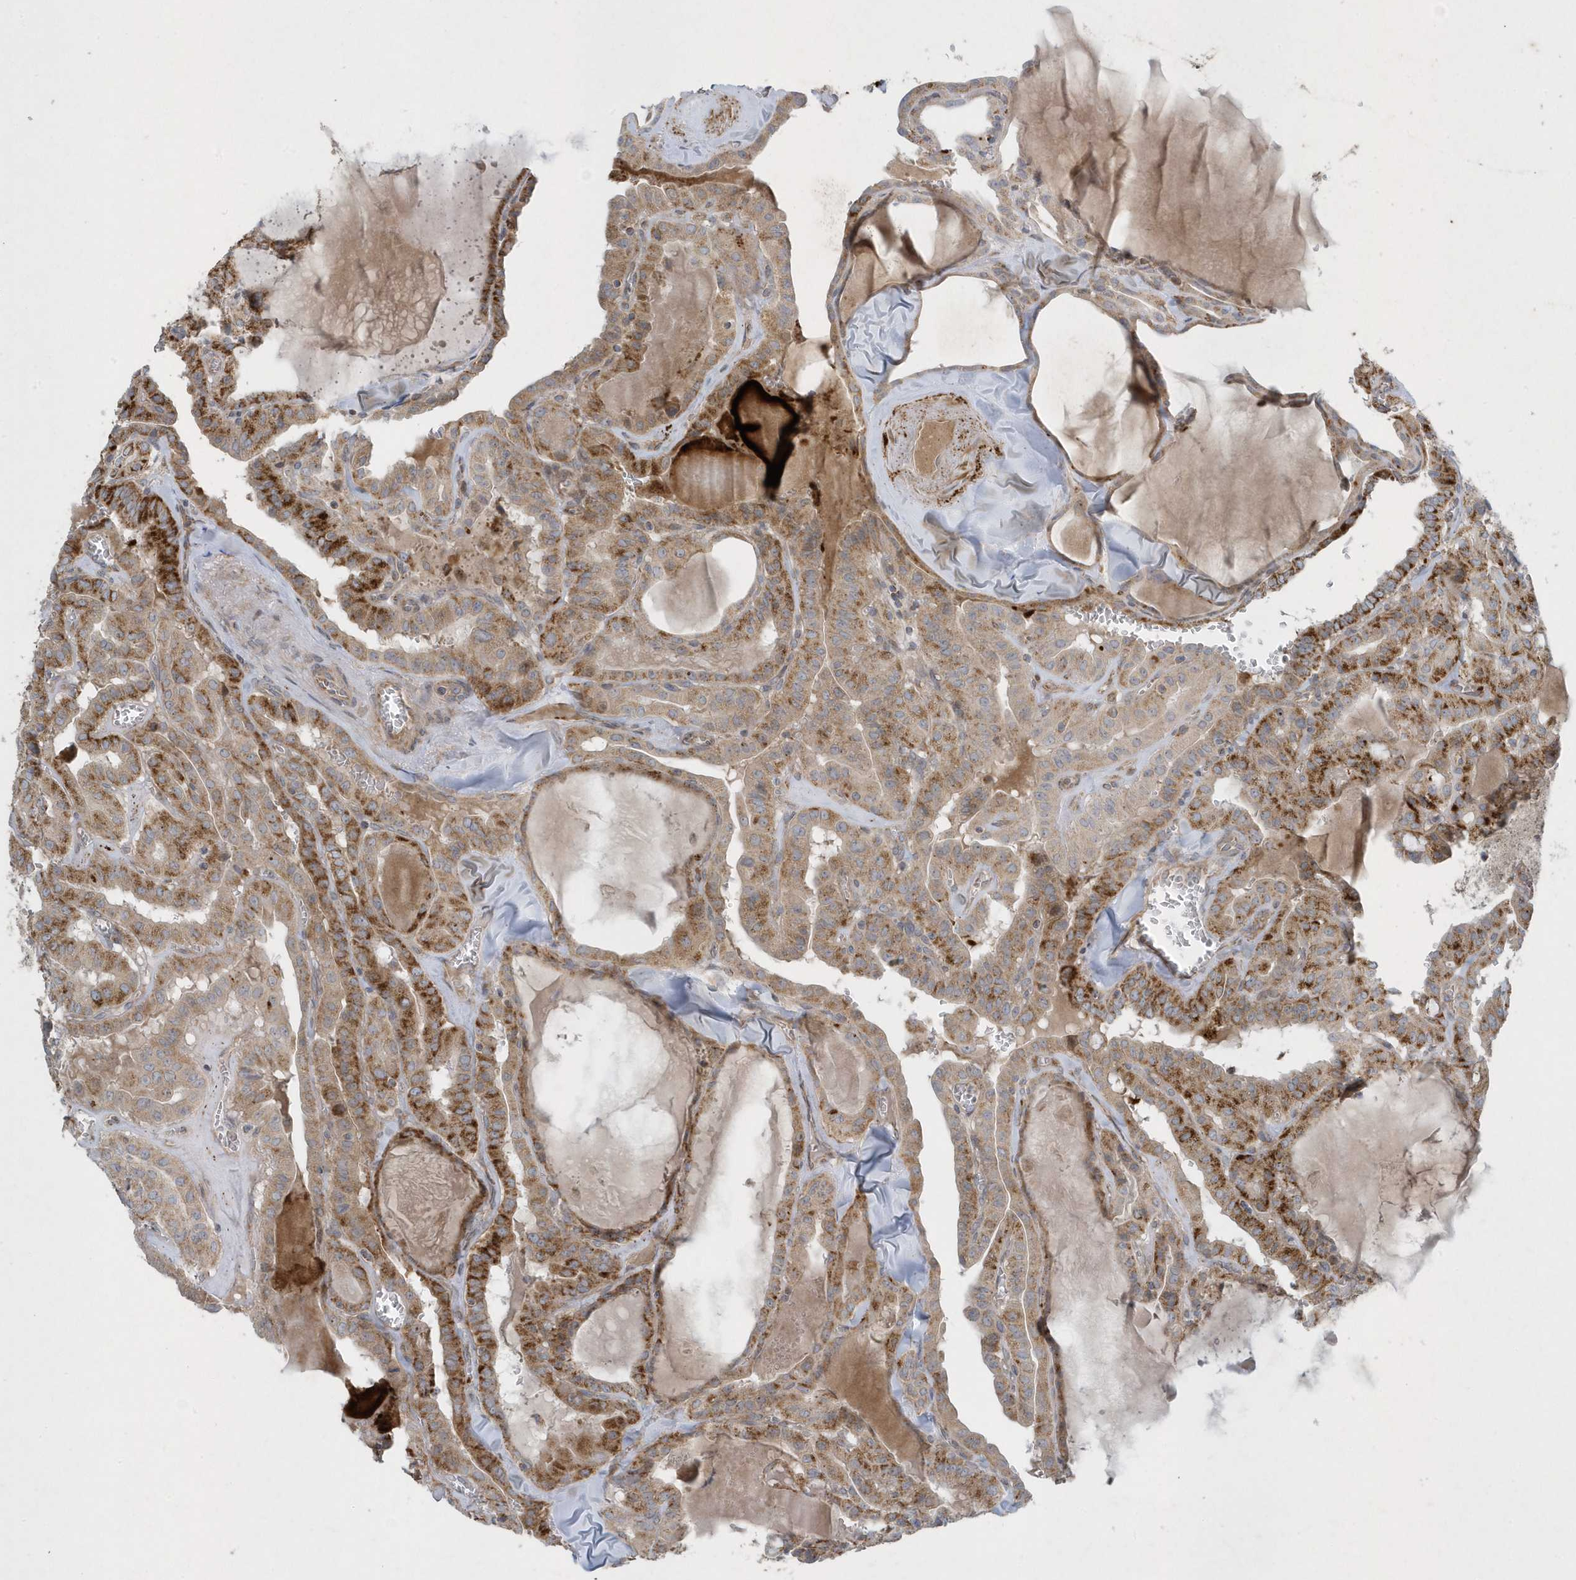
{"staining": {"intensity": "moderate", "quantity": ">75%", "location": "cytoplasmic/membranous"}, "tissue": "thyroid cancer", "cell_type": "Tumor cells", "image_type": "cancer", "snomed": [{"axis": "morphology", "description": "Papillary adenocarcinoma, NOS"}, {"axis": "topography", "description": "Thyroid gland"}], "caption": "Immunohistochemistry staining of thyroid papillary adenocarcinoma, which demonstrates medium levels of moderate cytoplasmic/membranous positivity in approximately >75% of tumor cells indicating moderate cytoplasmic/membranous protein staining. The staining was performed using DAB (brown) for protein detection and nuclei were counterstained in hematoxylin (blue).", "gene": "SLC38A2", "patient": {"sex": "male", "age": 52}}